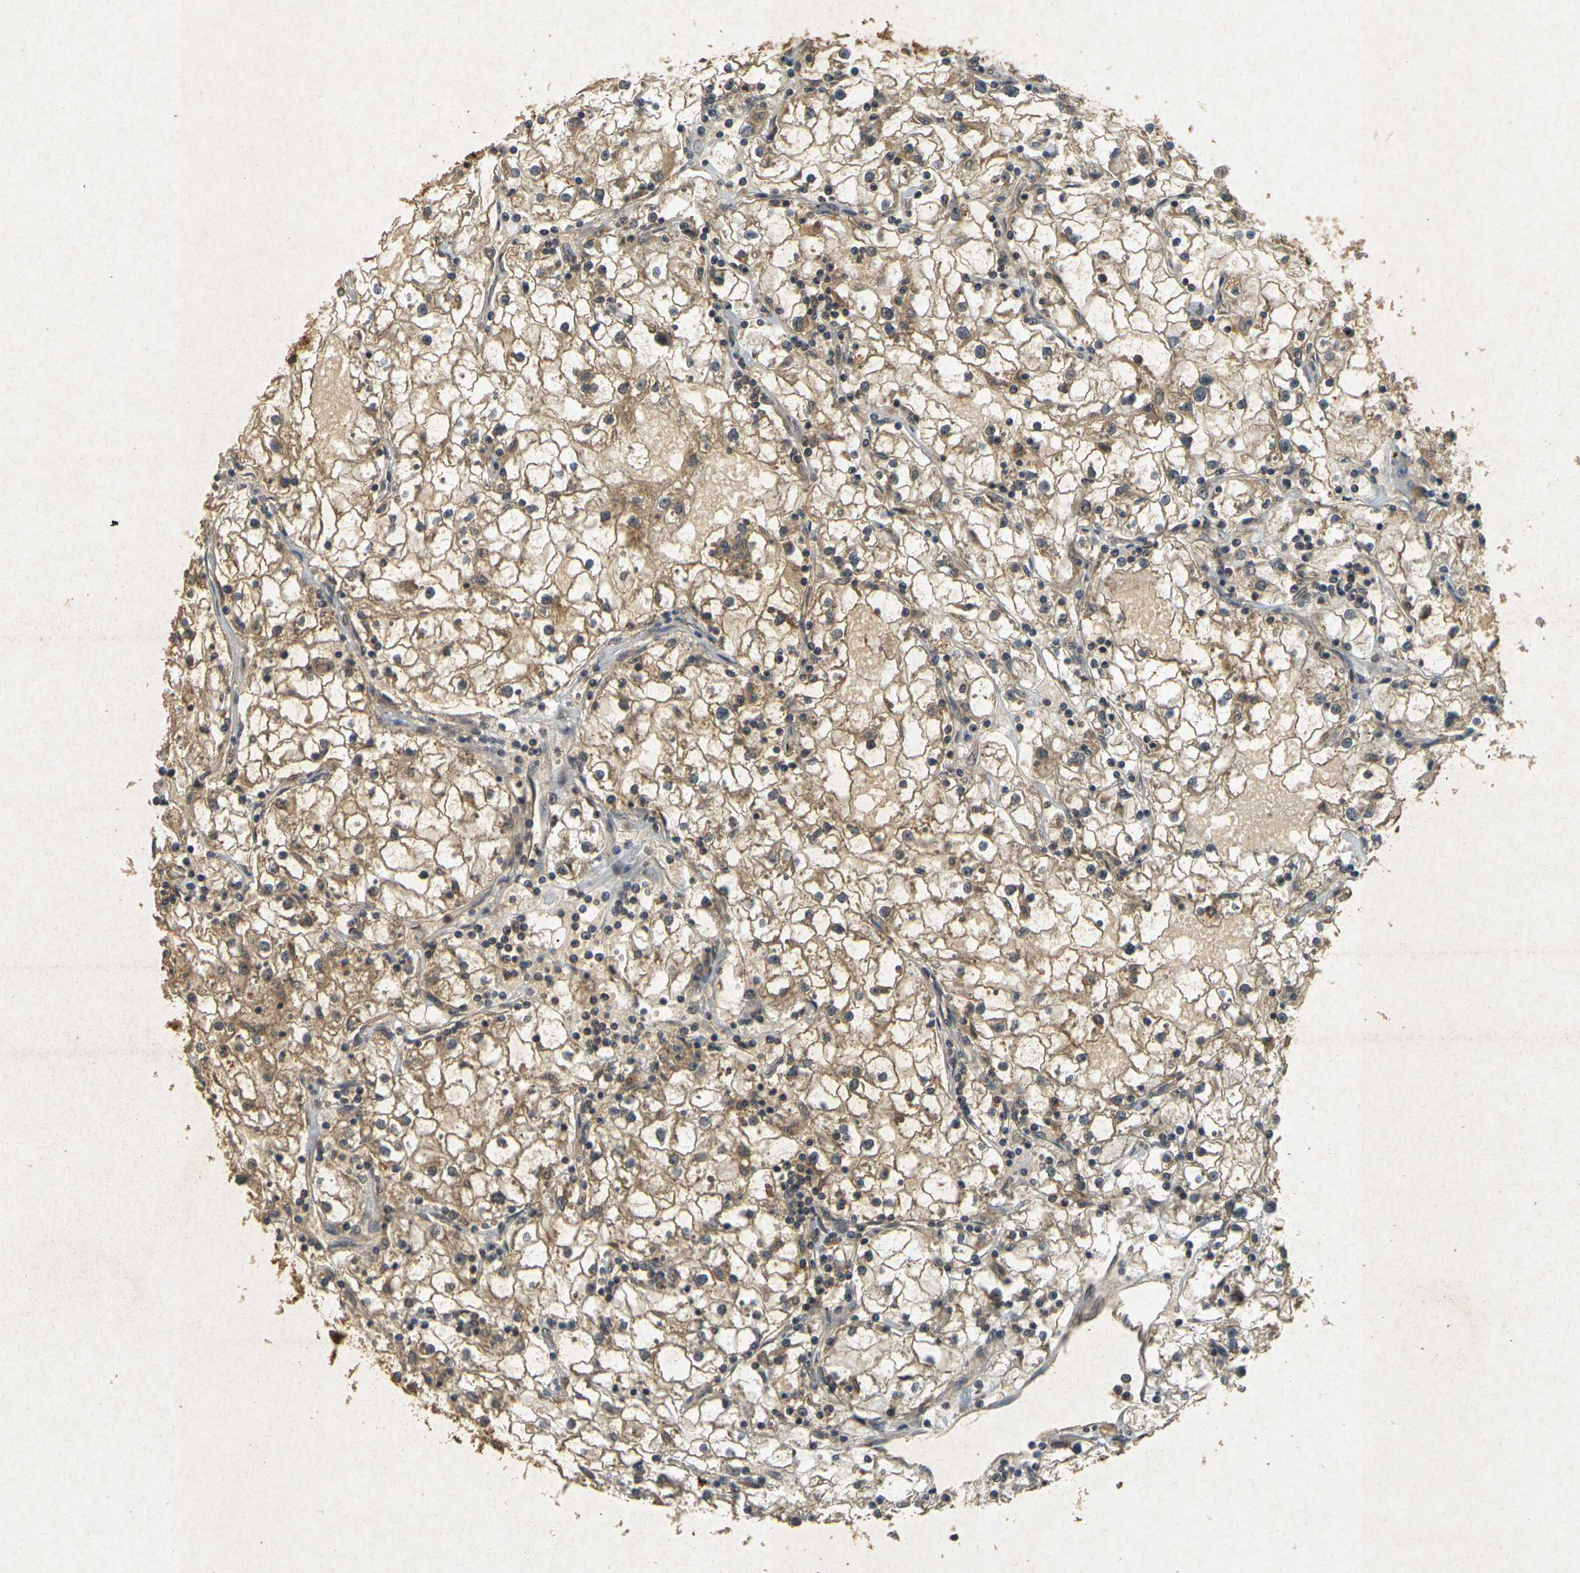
{"staining": {"intensity": "moderate", "quantity": ">75%", "location": "cytoplasmic/membranous"}, "tissue": "renal cancer", "cell_type": "Tumor cells", "image_type": "cancer", "snomed": [{"axis": "morphology", "description": "Adenocarcinoma, NOS"}, {"axis": "topography", "description": "Kidney"}], "caption": "Brown immunohistochemical staining in human adenocarcinoma (renal) reveals moderate cytoplasmic/membranous staining in about >75% of tumor cells.", "gene": "ERN1", "patient": {"sex": "male", "age": 56}}